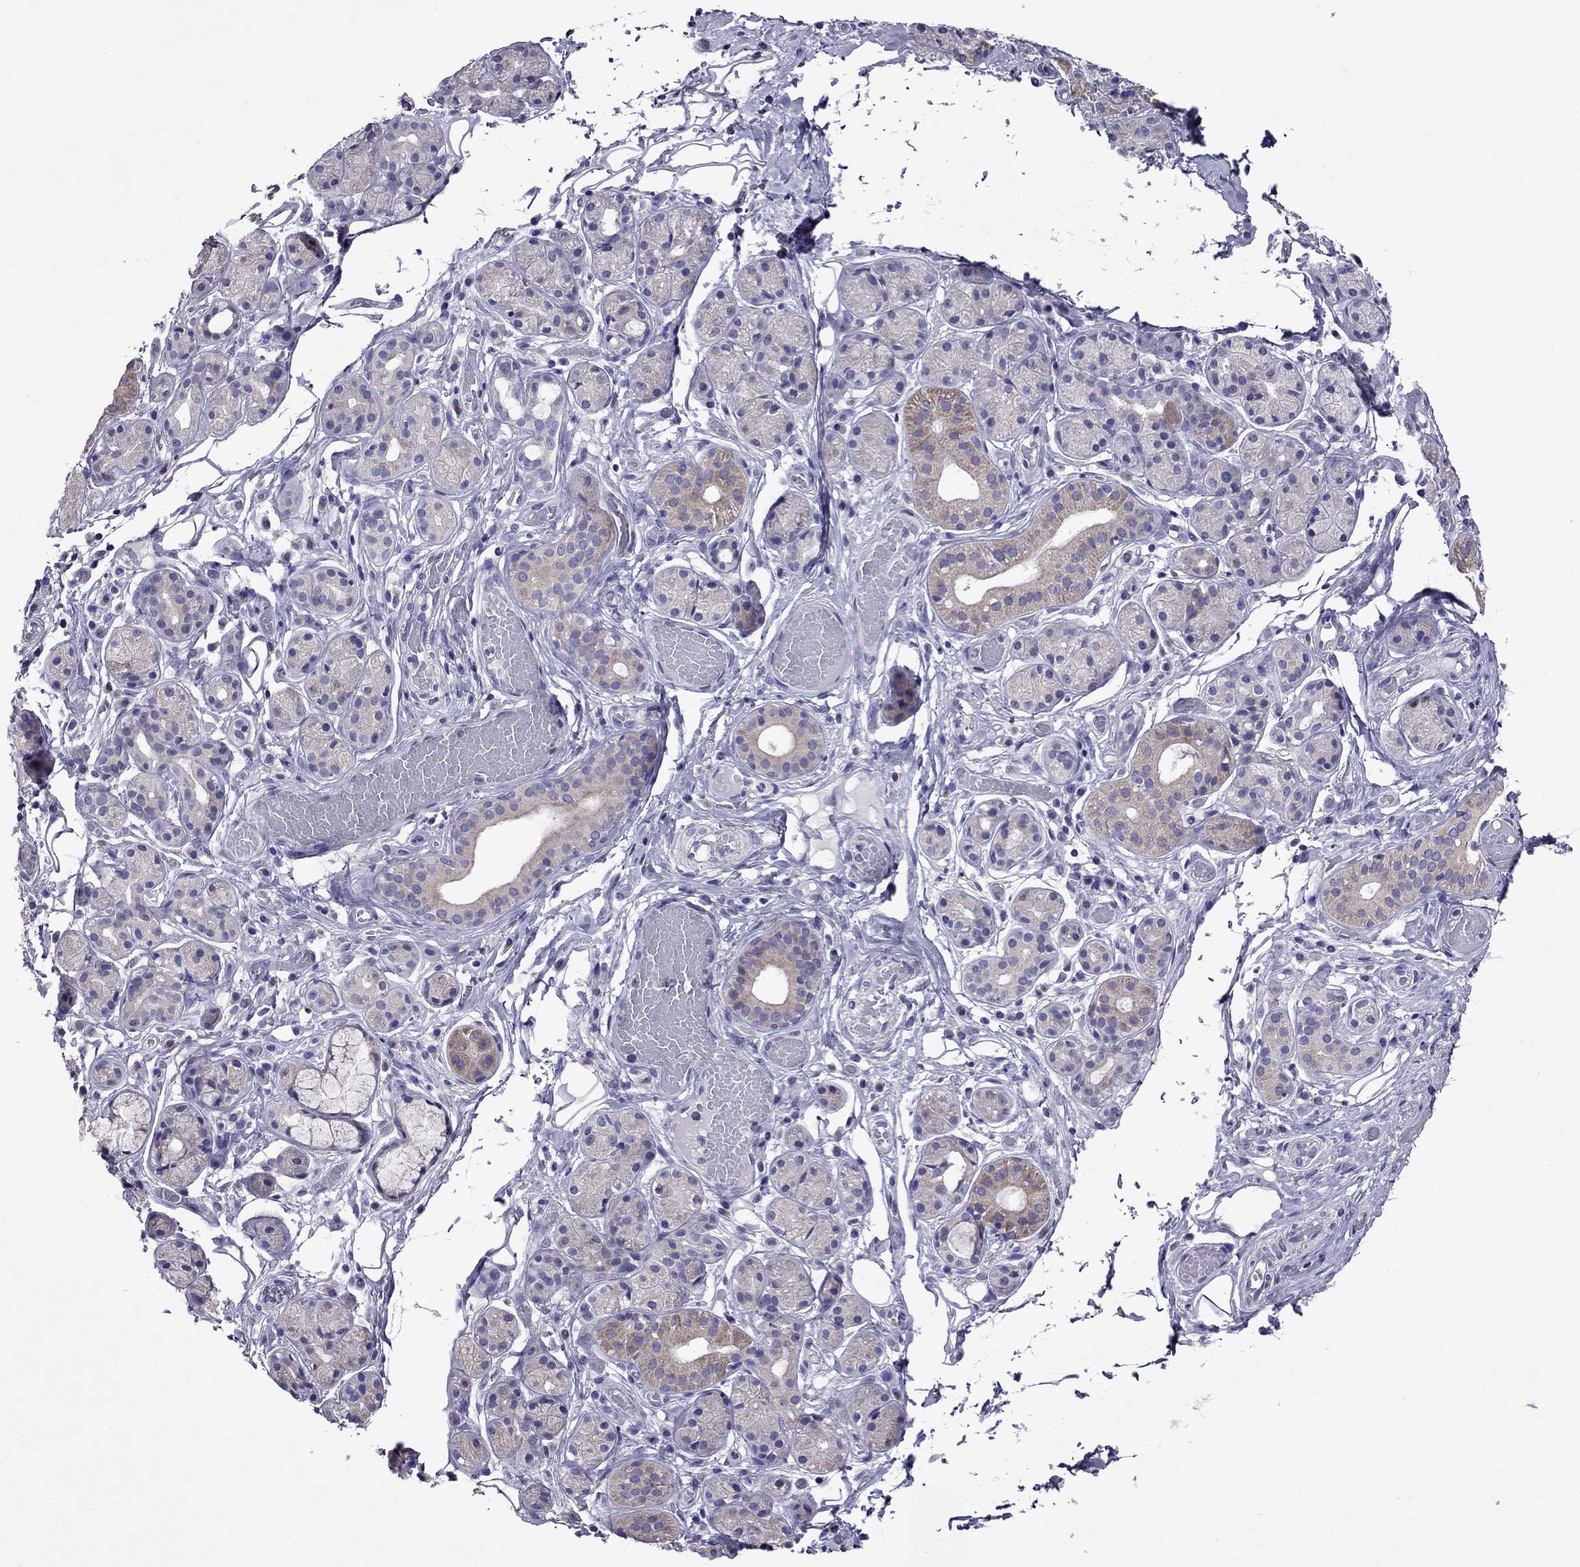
{"staining": {"intensity": "moderate", "quantity": "<25%", "location": "cytoplasmic/membranous"}, "tissue": "salivary gland", "cell_type": "Glandular cells", "image_type": "normal", "snomed": [{"axis": "morphology", "description": "Normal tissue, NOS"}, {"axis": "topography", "description": "Salivary gland"}, {"axis": "topography", "description": "Peripheral nerve tissue"}], "caption": "Protein expression analysis of benign human salivary gland reveals moderate cytoplasmic/membranous expression in approximately <25% of glandular cells.", "gene": "OXCT2", "patient": {"sex": "male", "age": 71}}